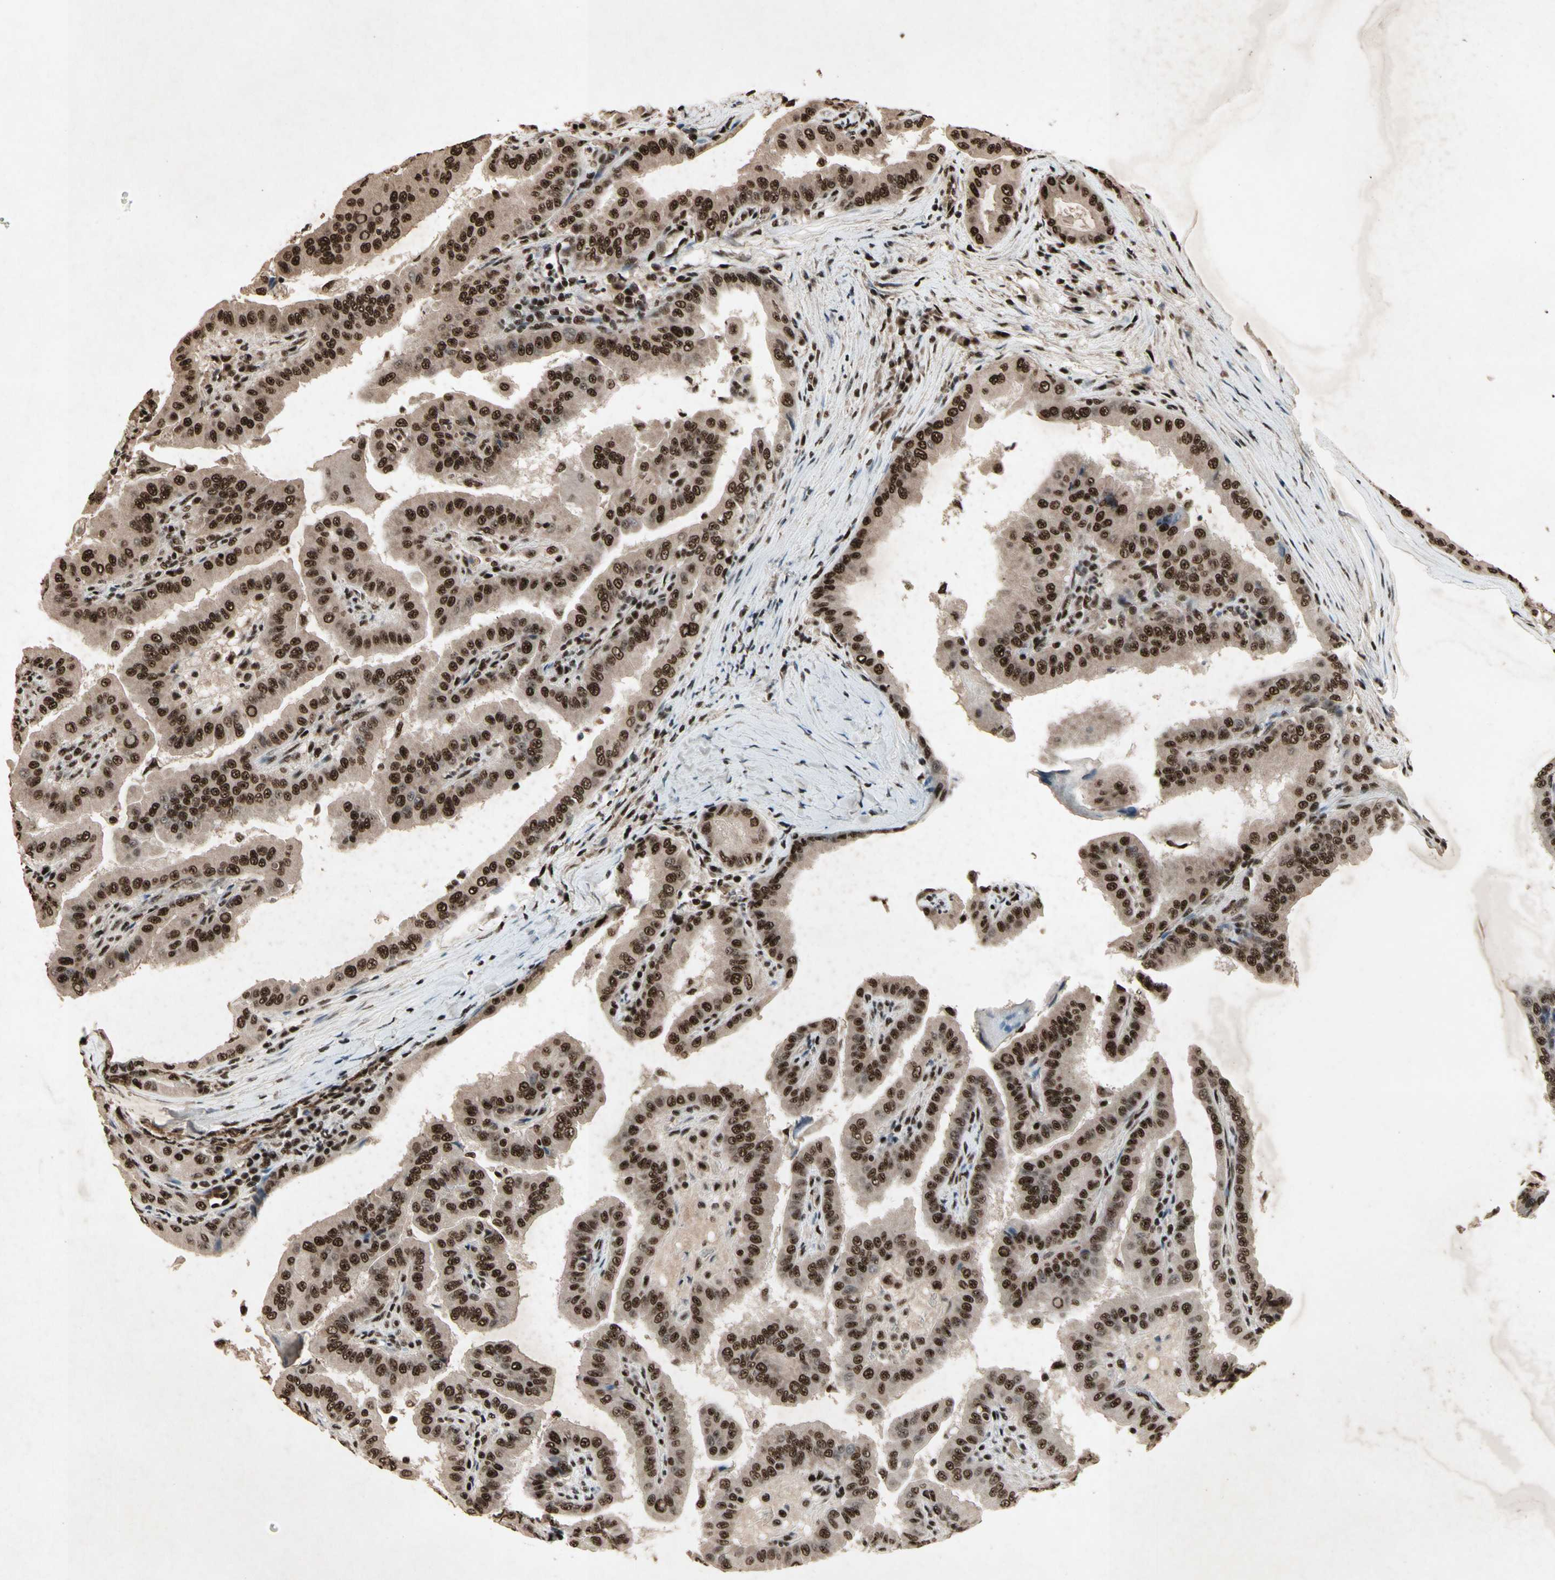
{"staining": {"intensity": "strong", "quantity": ">75%", "location": "cytoplasmic/membranous,nuclear"}, "tissue": "thyroid cancer", "cell_type": "Tumor cells", "image_type": "cancer", "snomed": [{"axis": "morphology", "description": "Papillary adenocarcinoma, NOS"}, {"axis": "topography", "description": "Thyroid gland"}], "caption": "Thyroid cancer (papillary adenocarcinoma) stained with a protein marker displays strong staining in tumor cells.", "gene": "TBX2", "patient": {"sex": "male", "age": 33}}